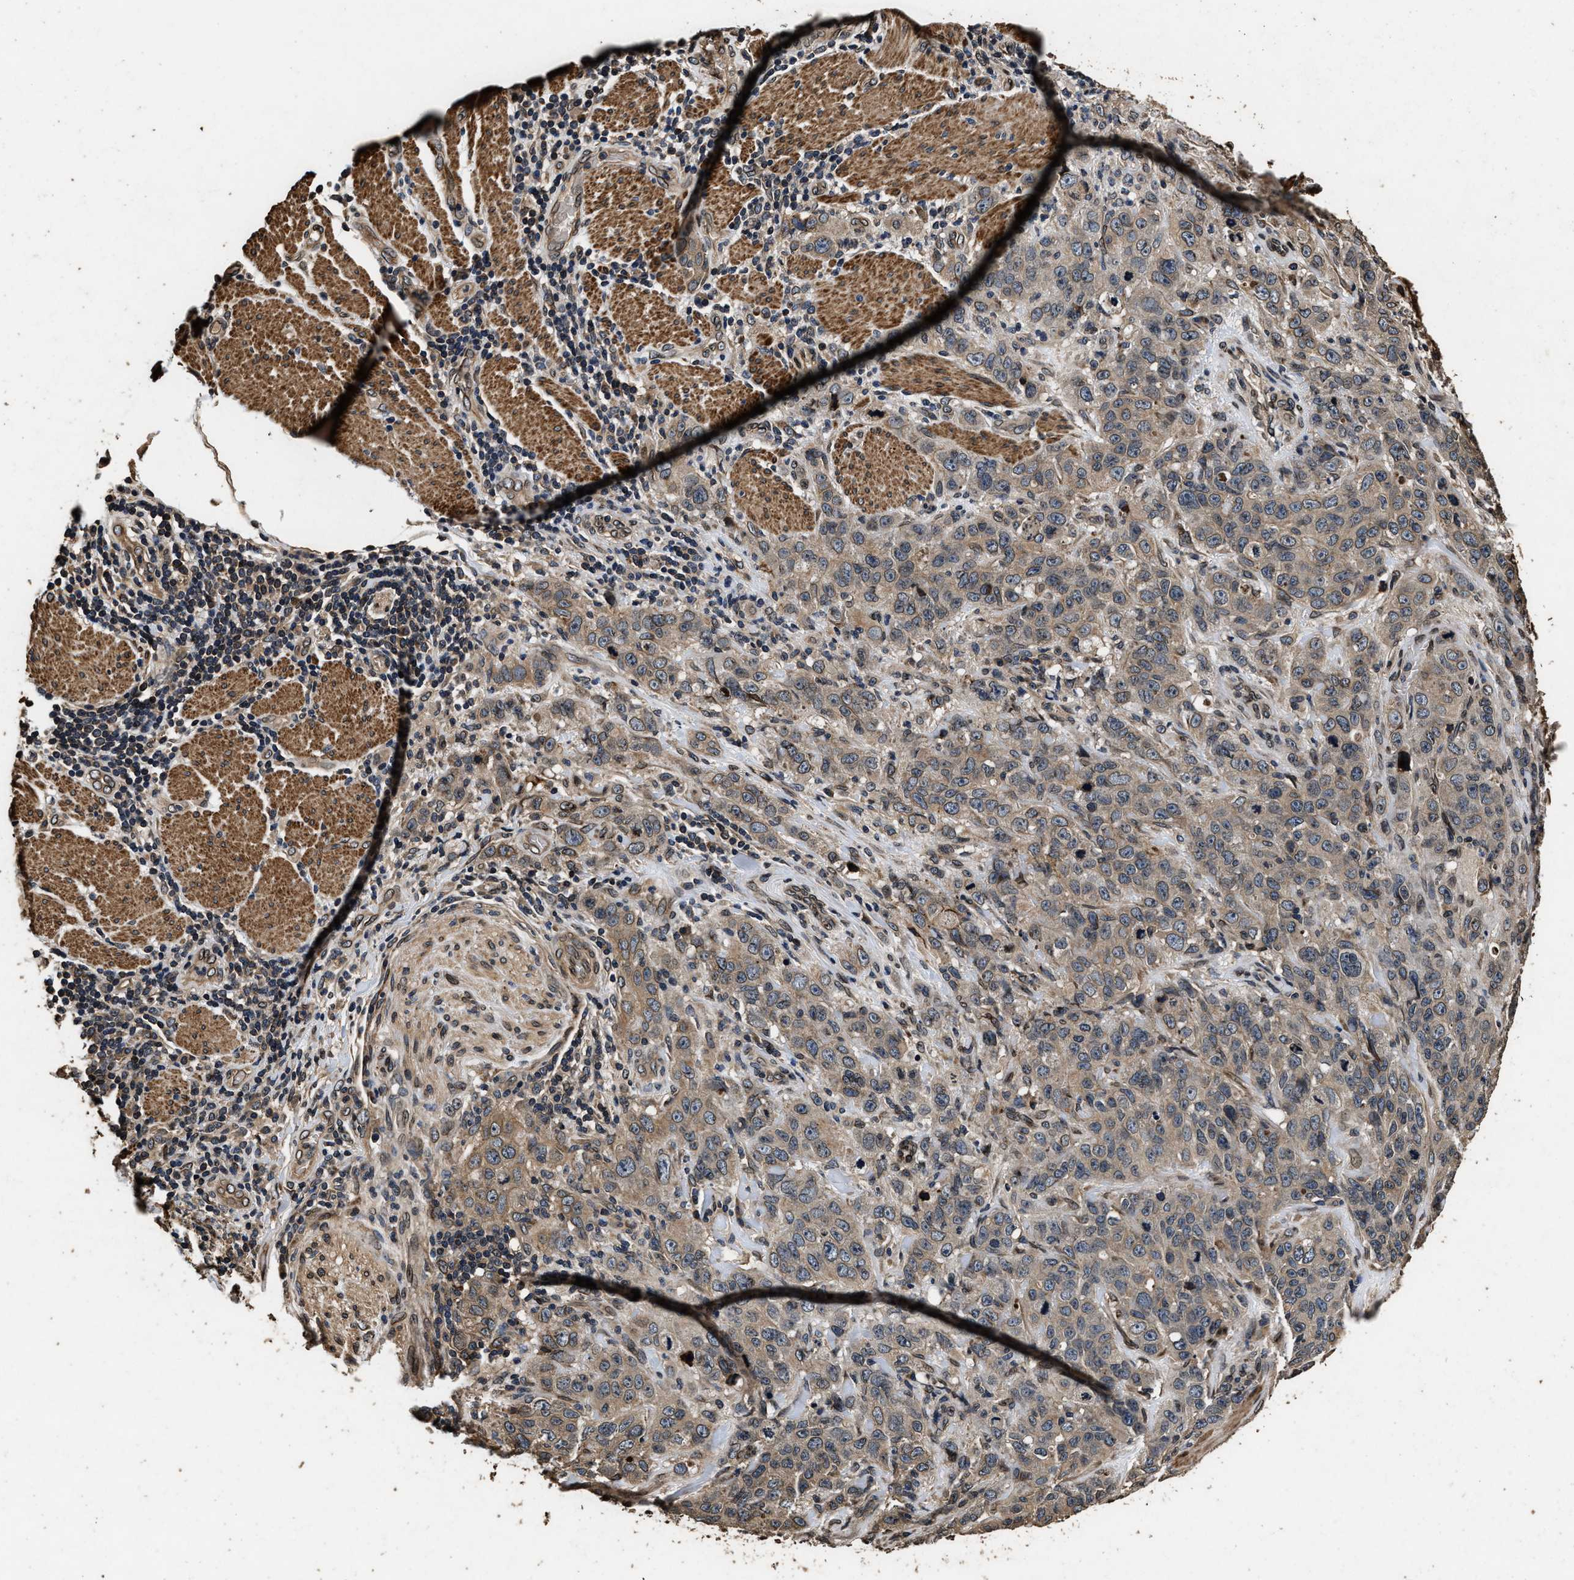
{"staining": {"intensity": "moderate", "quantity": ">75%", "location": "cytoplasmic/membranous"}, "tissue": "stomach cancer", "cell_type": "Tumor cells", "image_type": "cancer", "snomed": [{"axis": "morphology", "description": "Adenocarcinoma, NOS"}, {"axis": "topography", "description": "Stomach"}], "caption": "Immunohistochemical staining of stomach cancer displays medium levels of moderate cytoplasmic/membranous positivity in approximately >75% of tumor cells.", "gene": "ACCS", "patient": {"sex": "male", "age": 48}}